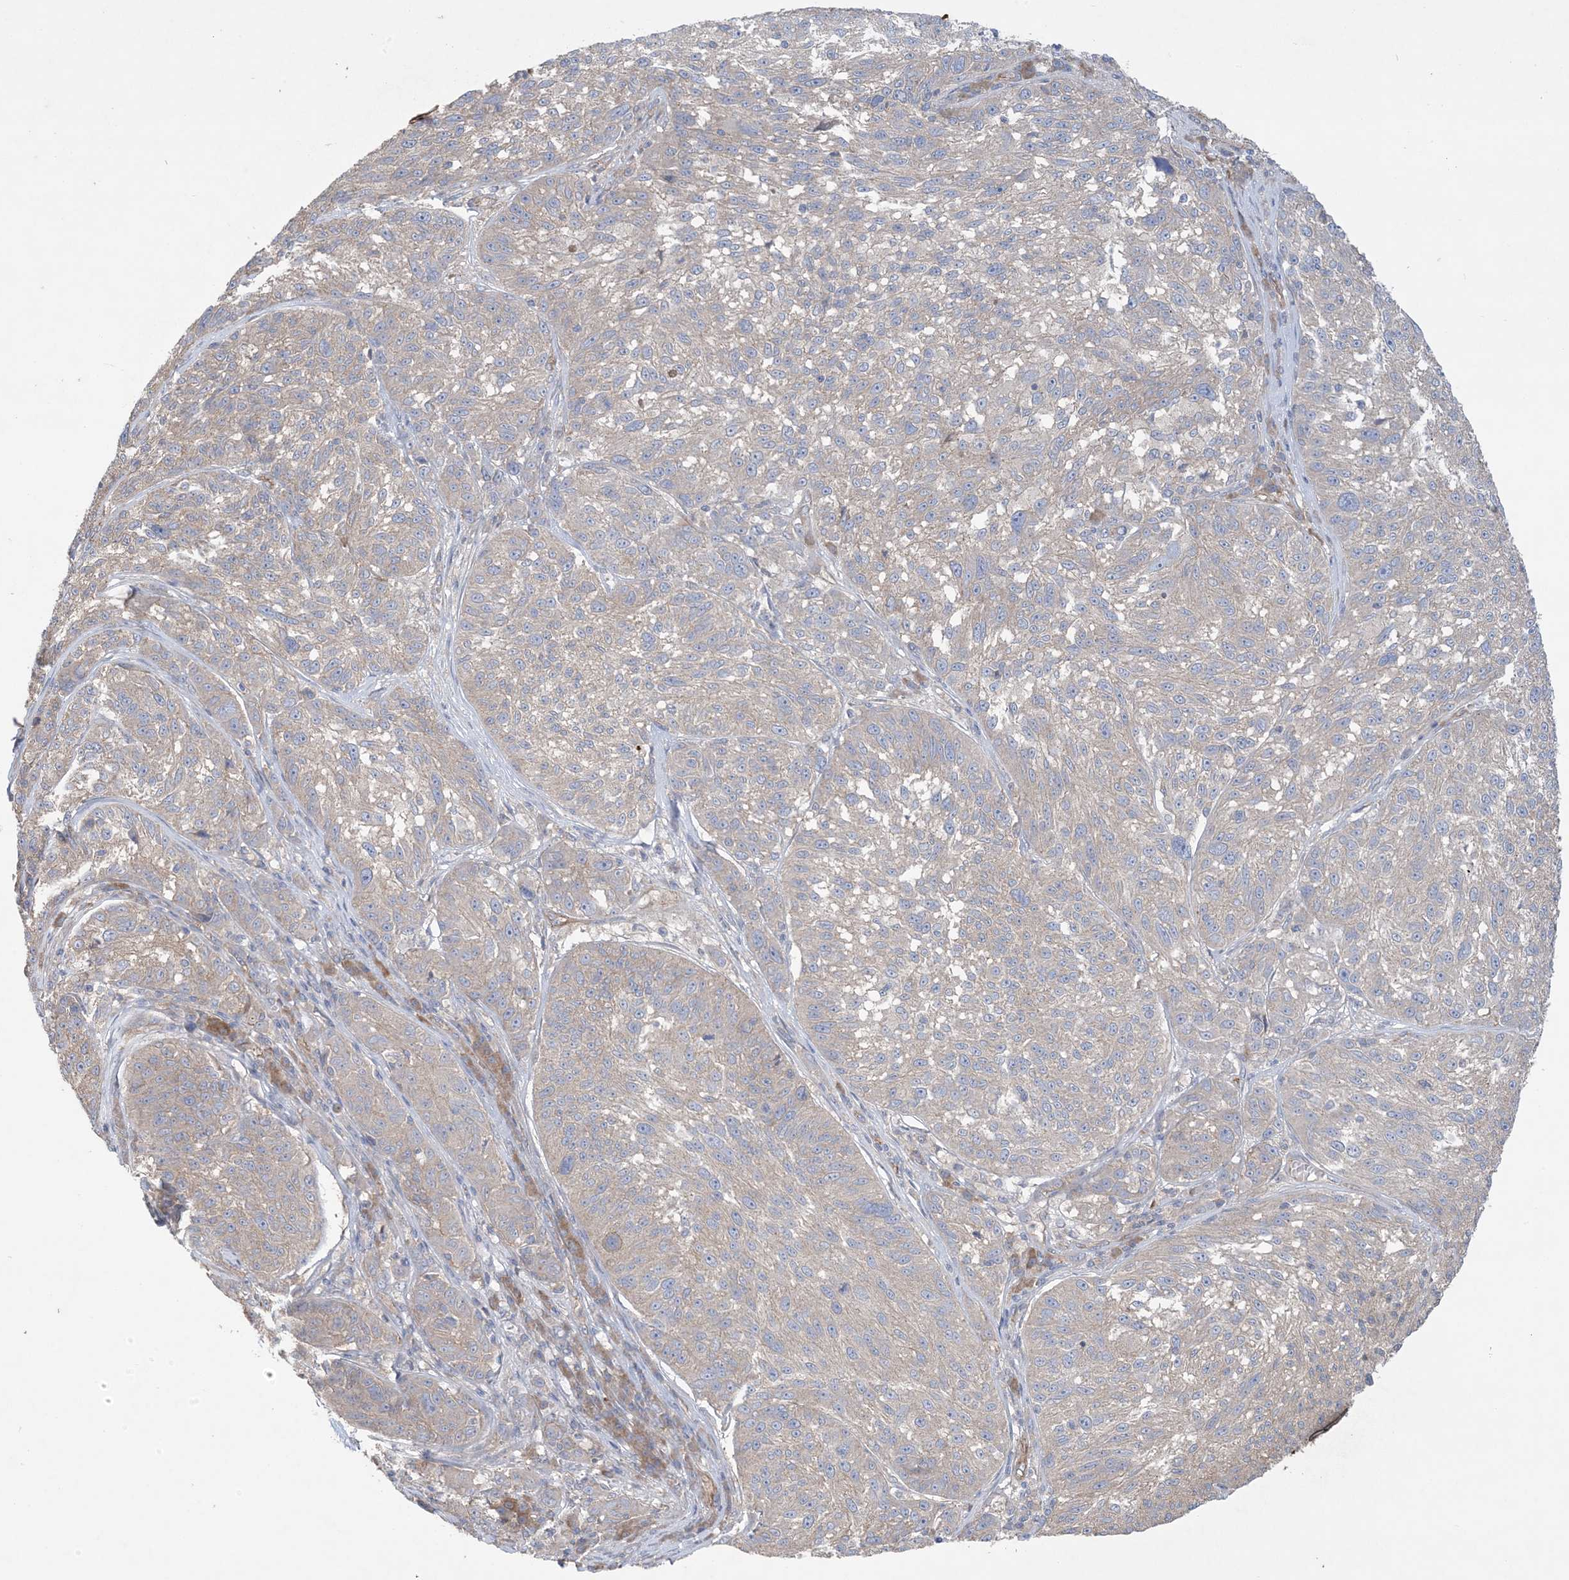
{"staining": {"intensity": "negative", "quantity": "none", "location": "none"}, "tissue": "melanoma", "cell_type": "Tumor cells", "image_type": "cancer", "snomed": [{"axis": "morphology", "description": "Malignant melanoma, NOS"}, {"axis": "topography", "description": "Skin"}], "caption": "The immunohistochemistry (IHC) histopathology image has no significant staining in tumor cells of melanoma tissue. The staining was performed using DAB to visualize the protein expression in brown, while the nuclei were stained in blue with hematoxylin (Magnification: 20x).", "gene": "CCNY", "patient": {"sex": "male", "age": 53}}